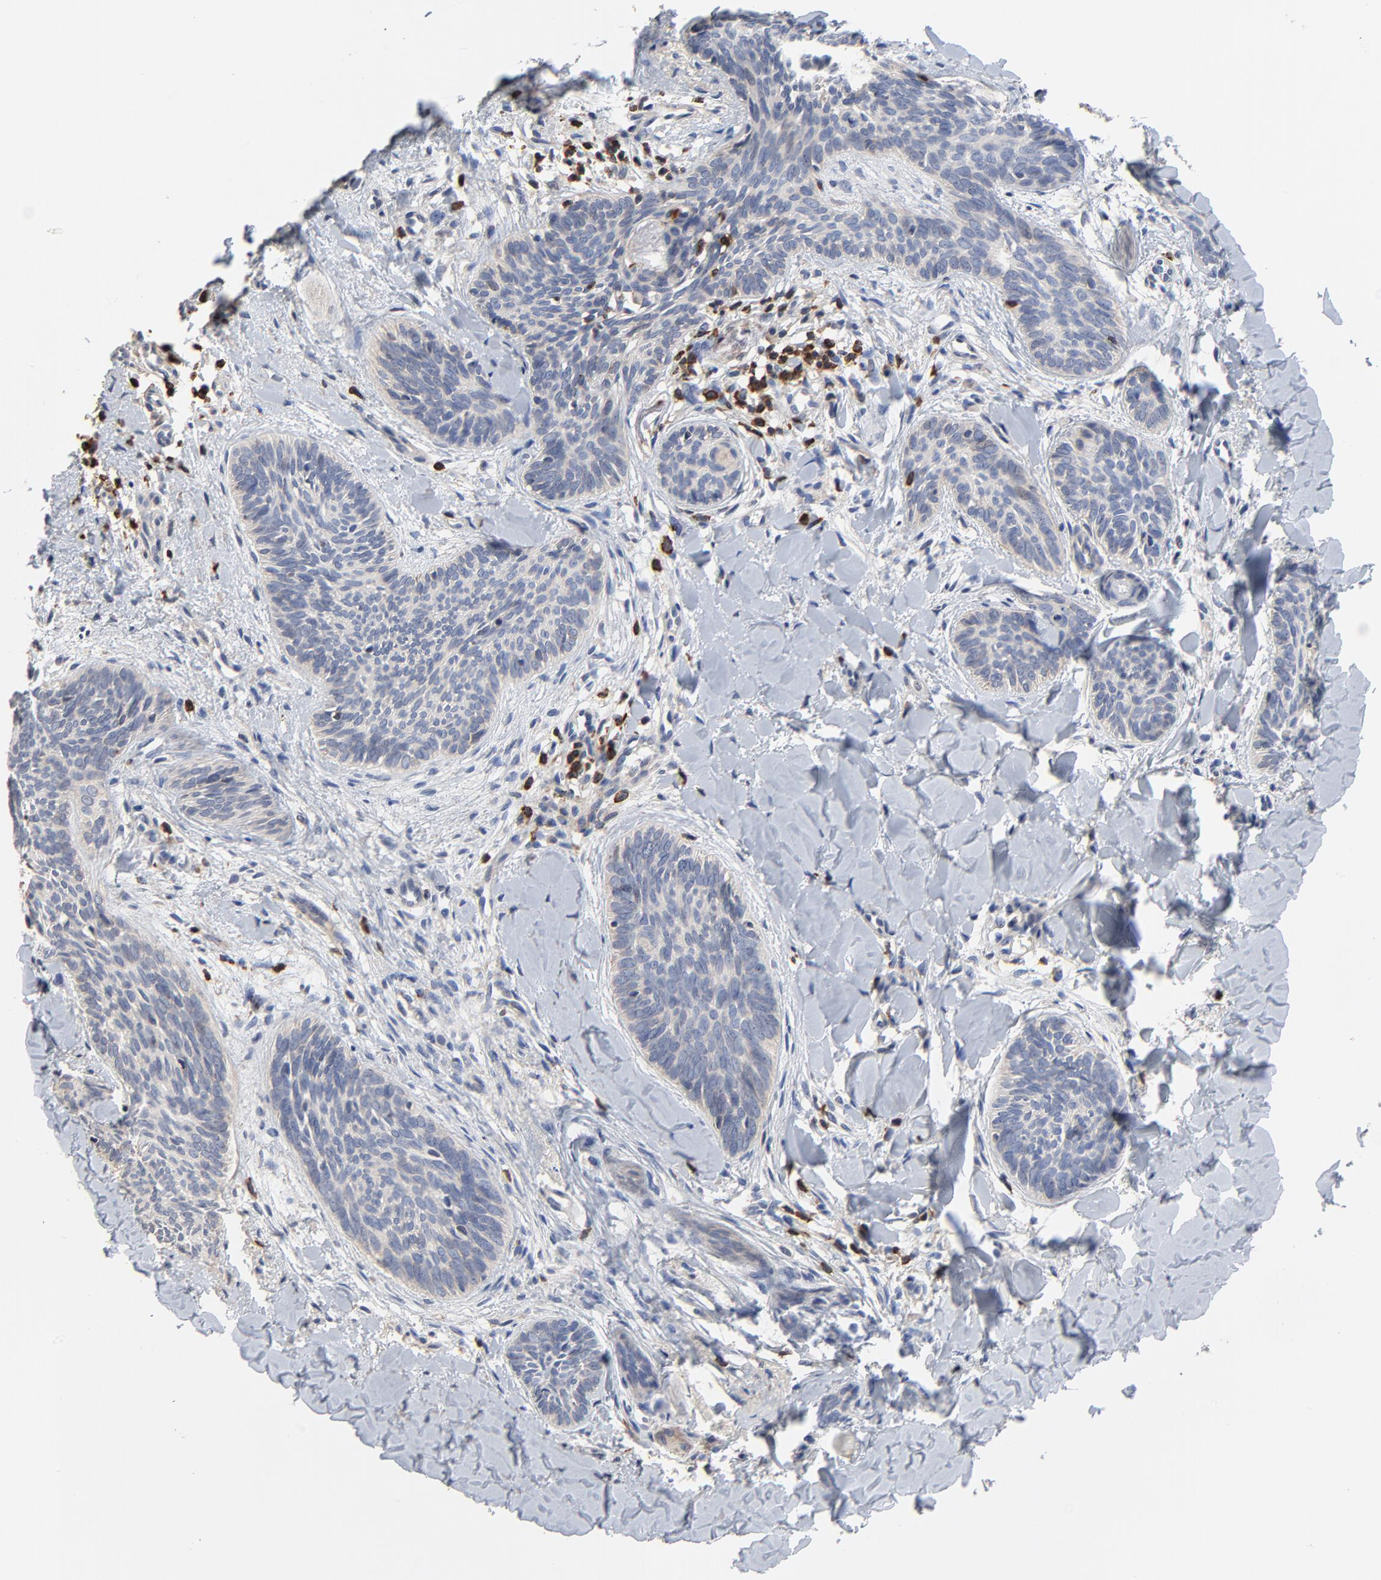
{"staining": {"intensity": "negative", "quantity": "none", "location": "none"}, "tissue": "skin cancer", "cell_type": "Tumor cells", "image_type": "cancer", "snomed": [{"axis": "morphology", "description": "Basal cell carcinoma"}, {"axis": "topography", "description": "Skin"}], "caption": "Tumor cells are negative for protein expression in human skin cancer (basal cell carcinoma).", "gene": "SKAP1", "patient": {"sex": "female", "age": 81}}